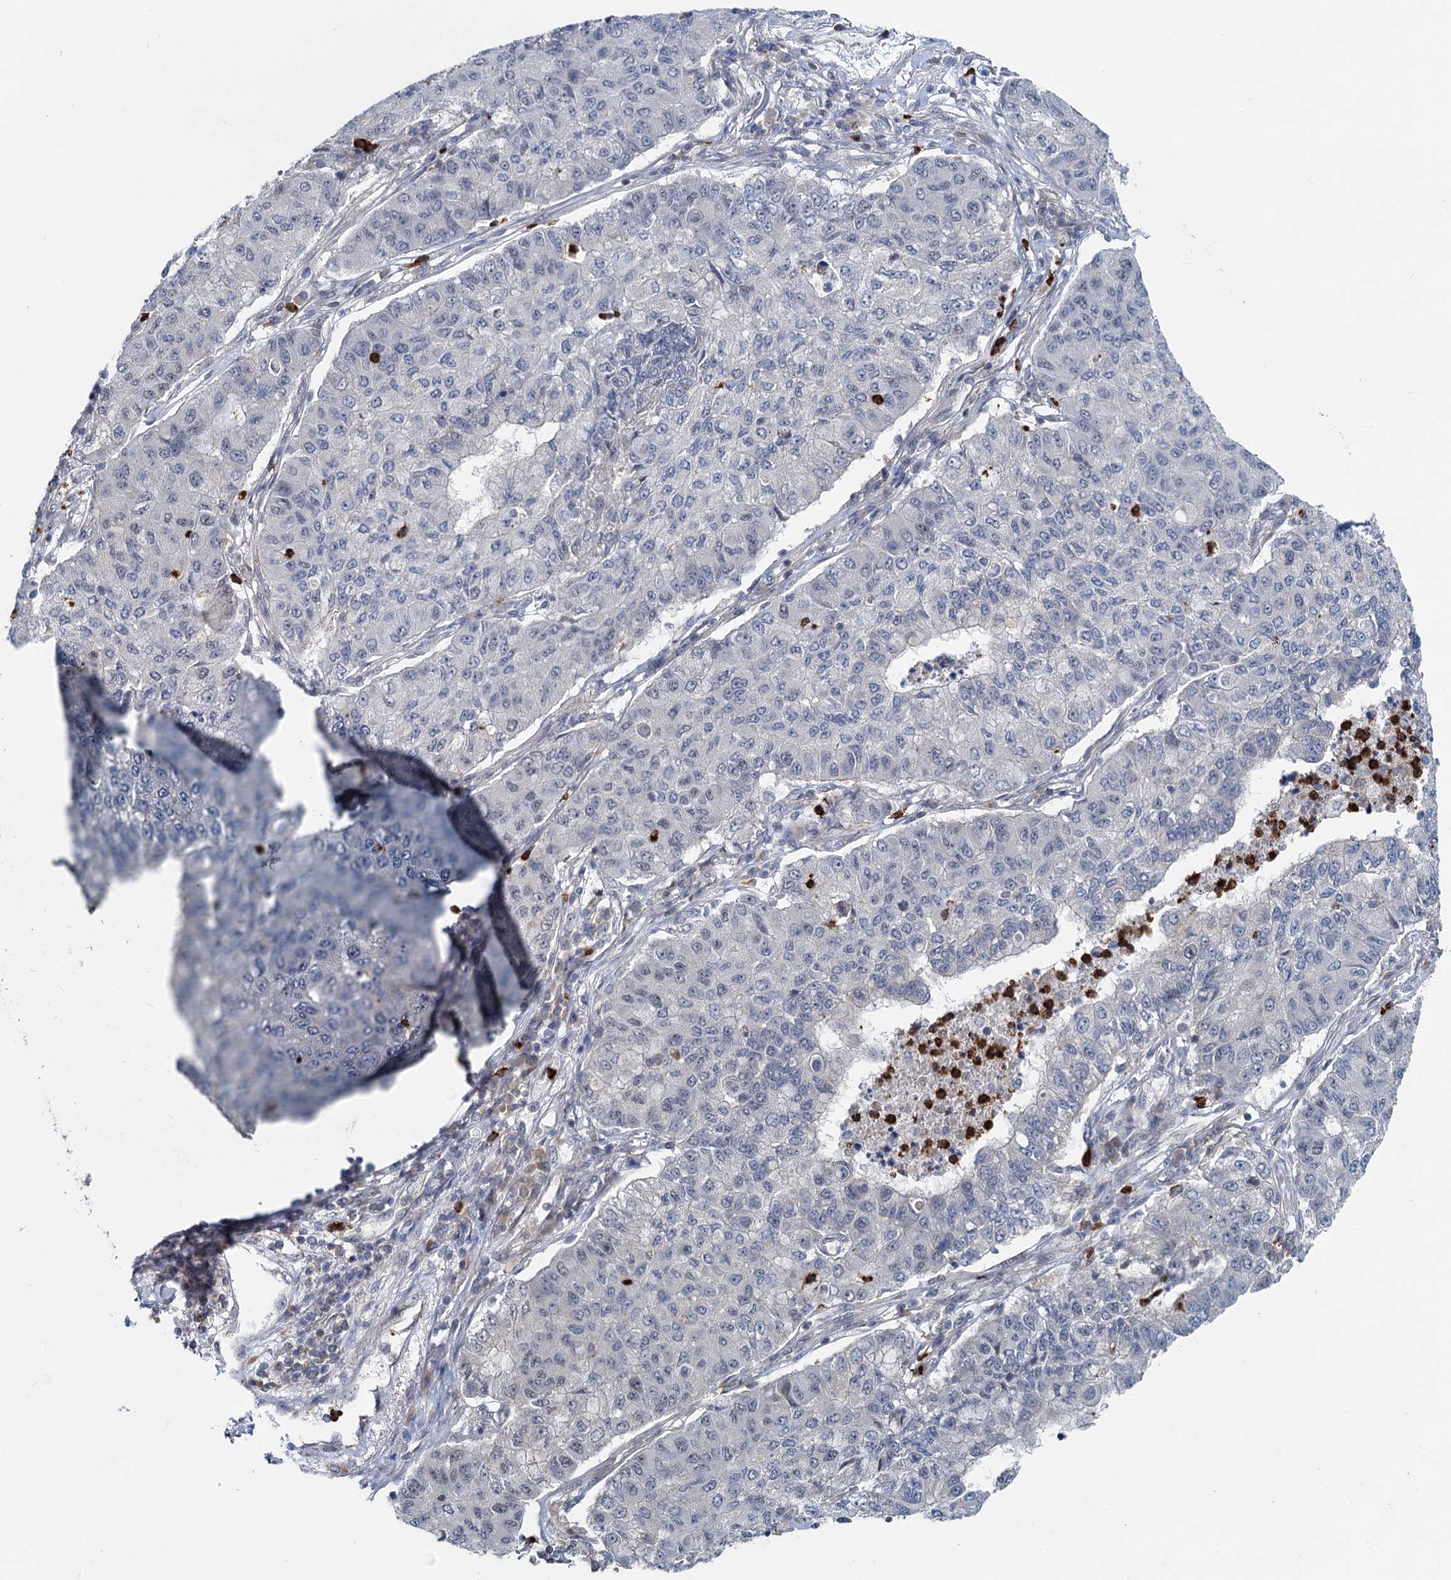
{"staining": {"intensity": "negative", "quantity": "none", "location": "none"}, "tissue": "lung cancer", "cell_type": "Tumor cells", "image_type": "cancer", "snomed": [{"axis": "morphology", "description": "Squamous cell carcinoma, NOS"}, {"axis": "topography", "description": "Lung"}], "caption": "A photomicrograph of human lung cancer is negative for staining in tumor cells. The staining is performed using DAB brown chromogen with nuclei counter-stained in using hematoxylin.", "gene": "ADCY2", "patient": {"sex": "male", "age": 74}}